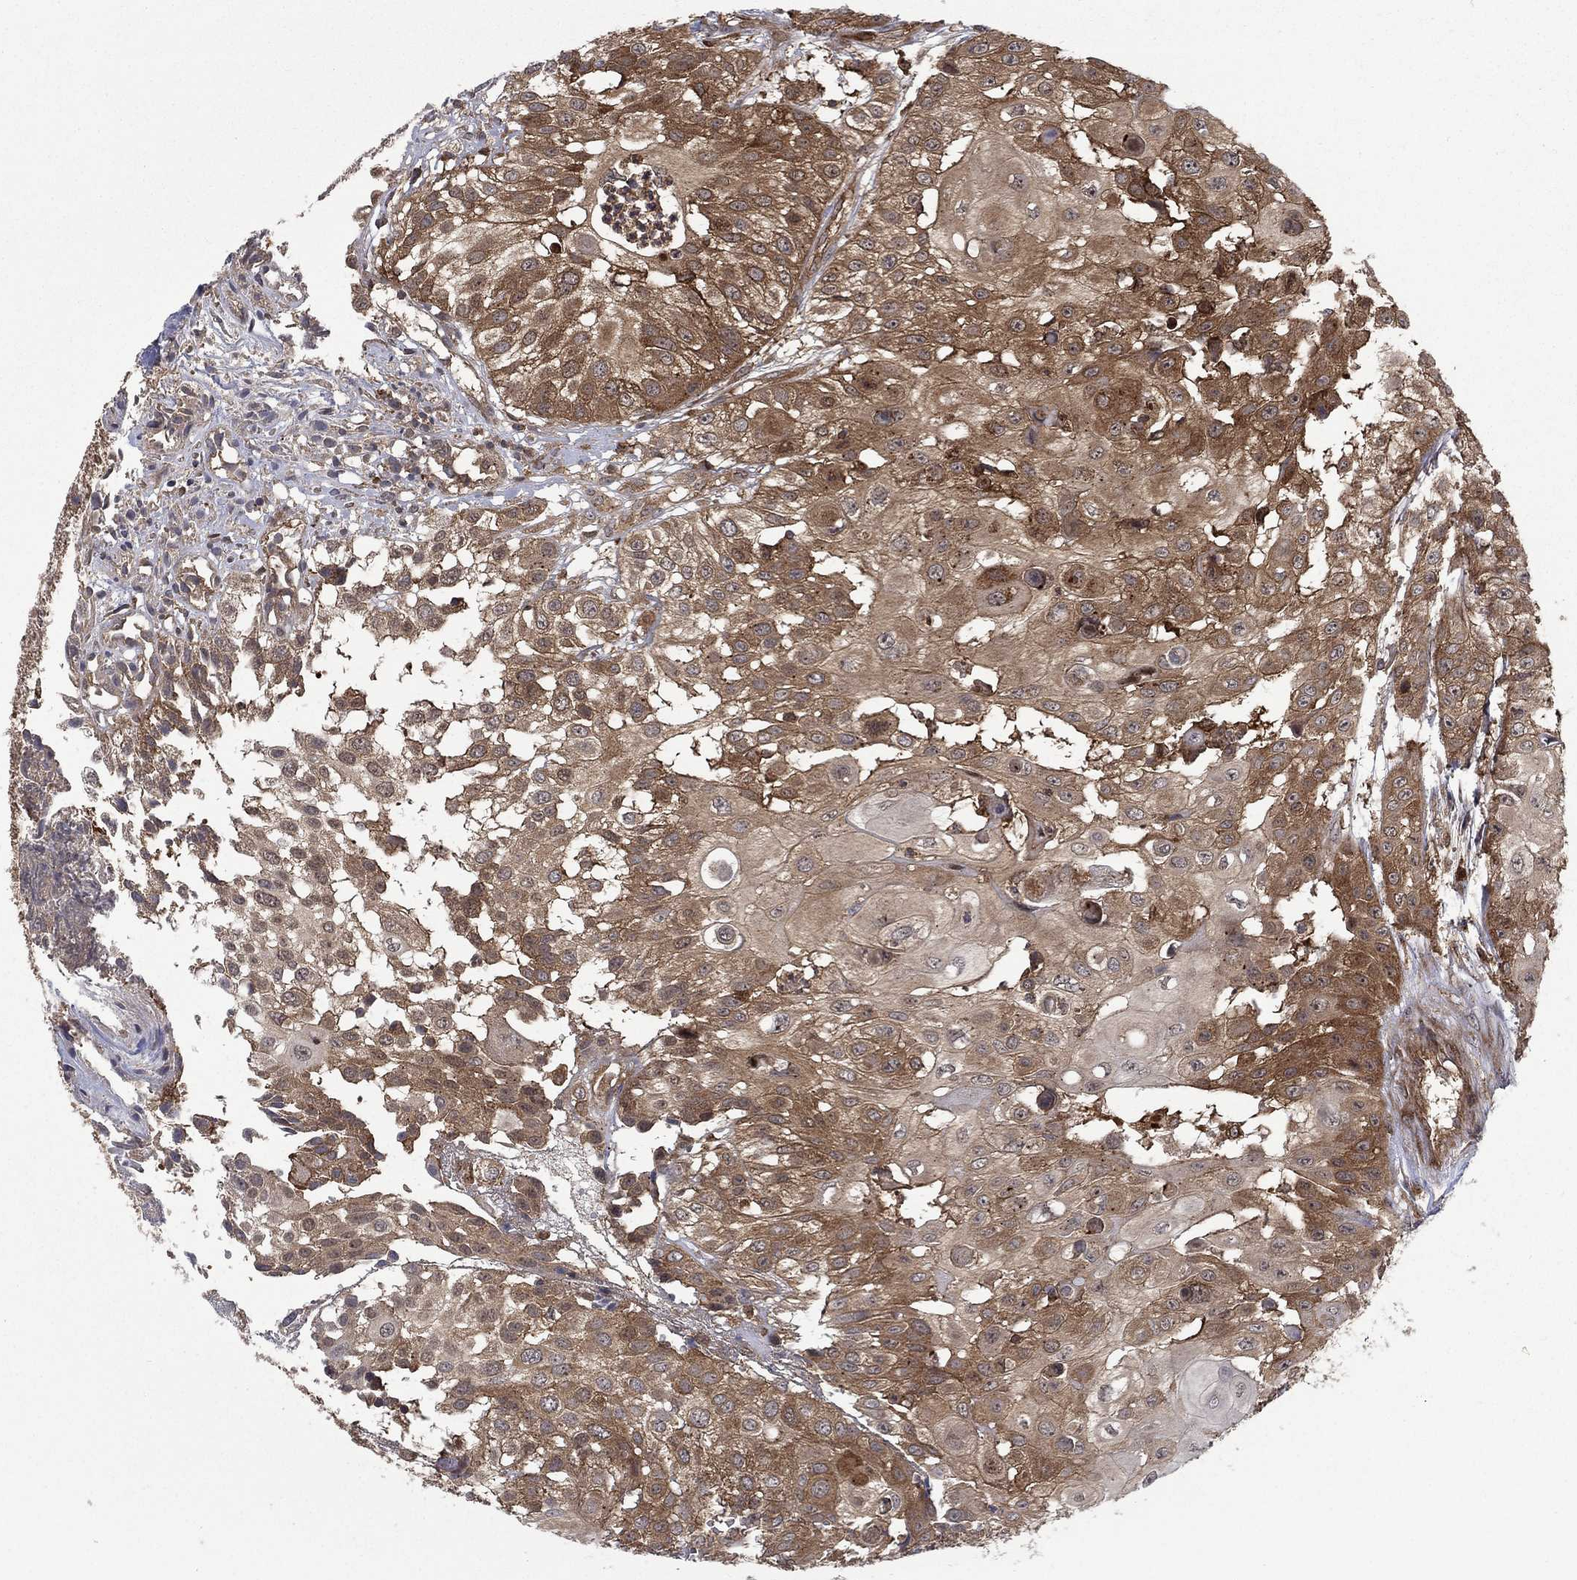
{"staining": {"intensity": "moderate", "quantity": ">75%", "location": "cytoplasmic/membranous"}, "tissue": "urothelial cancer", "cell_type": "Tumor cells", "image_type": "cancer", "snomed": [{"axis": "morphology", "description": "Urothelial carcinoma, High grade"}, {"axis": "topography", "description": "Urinary bladder"}], "caption": "Protein analysis of high-grade urothelial carcinoma tissue displays moderate cytoplasmic/membranous staining in about >75% of tumor cells.", "gene": "IFI35", "patient": {"sex": "female", "age": 79}}